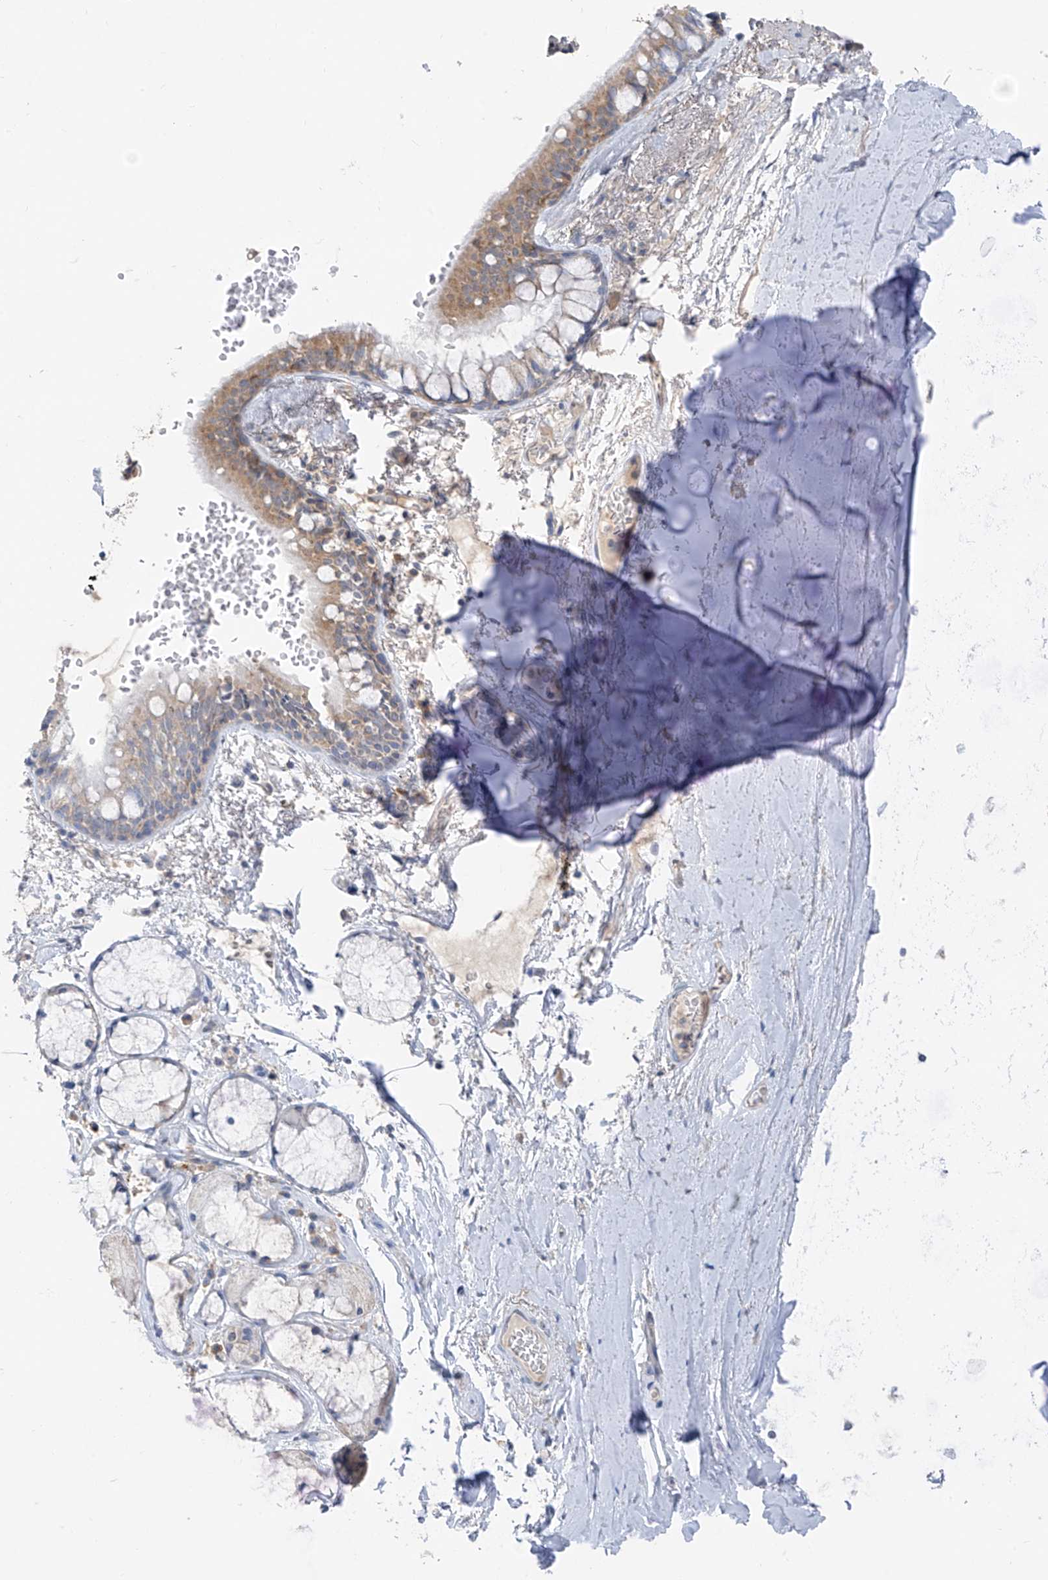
{"staining": {"intensity": "moderate", "quantity": "25%-75%", "location": "cytoplasmic/membranous"}, "tissue": "bronchus", "cell_type": "Respiratory epithelial cells", "image_type": "normal", "snomed": [{"axis": "morphology", "description": "Normal tissue, NOS"}, {"axis": "topography", "description": "Cartilage tissue"}, {"axis": "topography", "description": "Bronchus"}], "caption": "Respiratory epithelial cells reveal medium levels of moderate cytoplasmic/membranous positivity in about 25%-75% of cells in normal human bronchus.", "gene": "RPL4", "patient": {"sex": "female", "age": 73}}